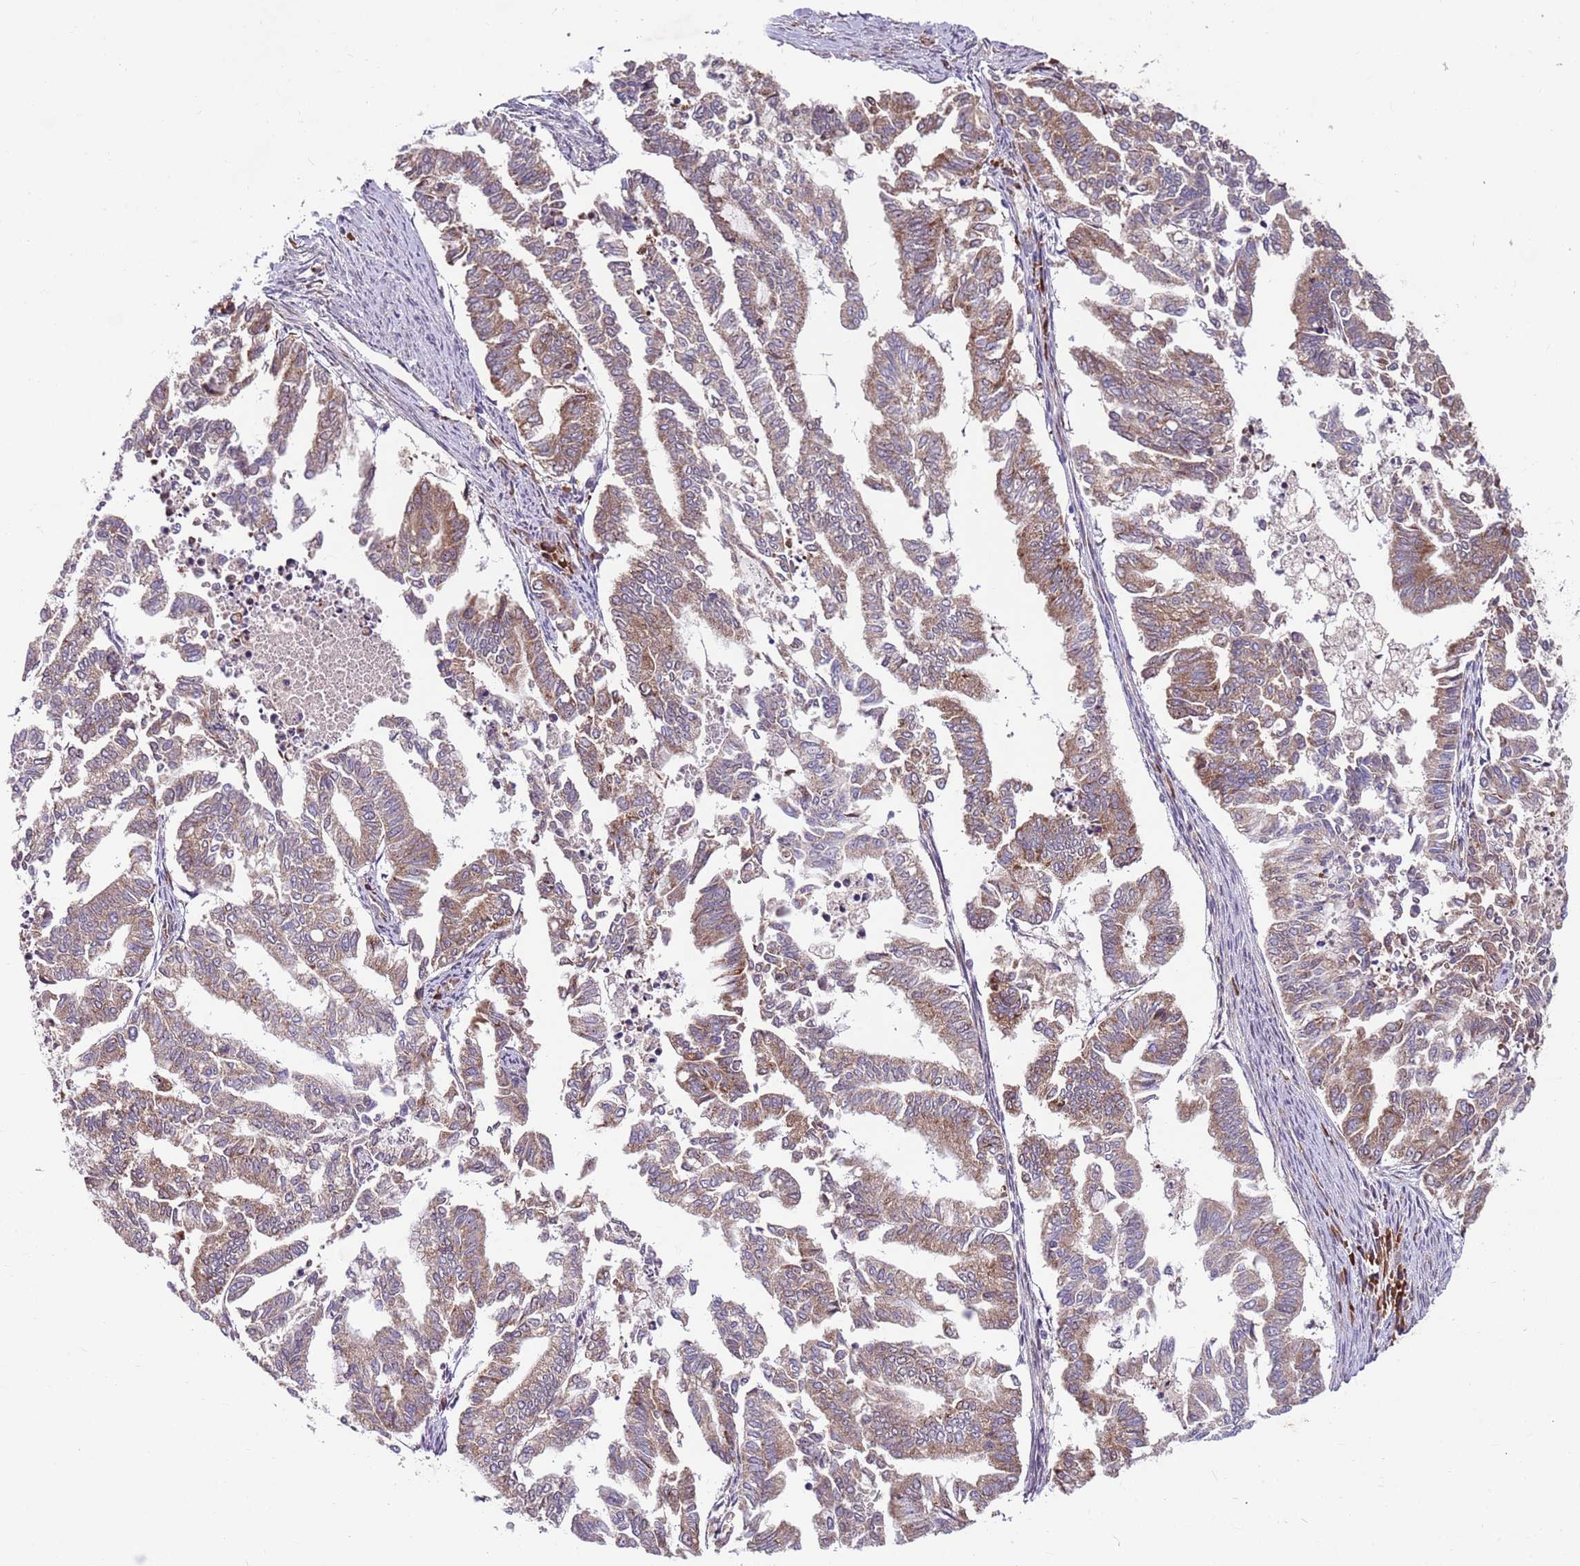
{"staining": {"intensity": "moderate", "quantity": "25%-75%", "location": "cytoplasmic/membranous"}, "tissue": "endometrial cancer", "cell_type": "Tumor cells", "image_type": "cancer", "snomed": [{"axis": "morphology", "description": "Adenocarcinoma, NOS"}, {"axis": "topography", "description": "Endometrium"}], "caption": "Adenocarcinoma (endometrial) was stained to show a protein in brown. There is medium levels of moderate cytoplasmic/membranous staining in approximately 25%-75% of tumor cells.", "gene": "FBXL22", "patient": {"sex": "female", "age": 79}}